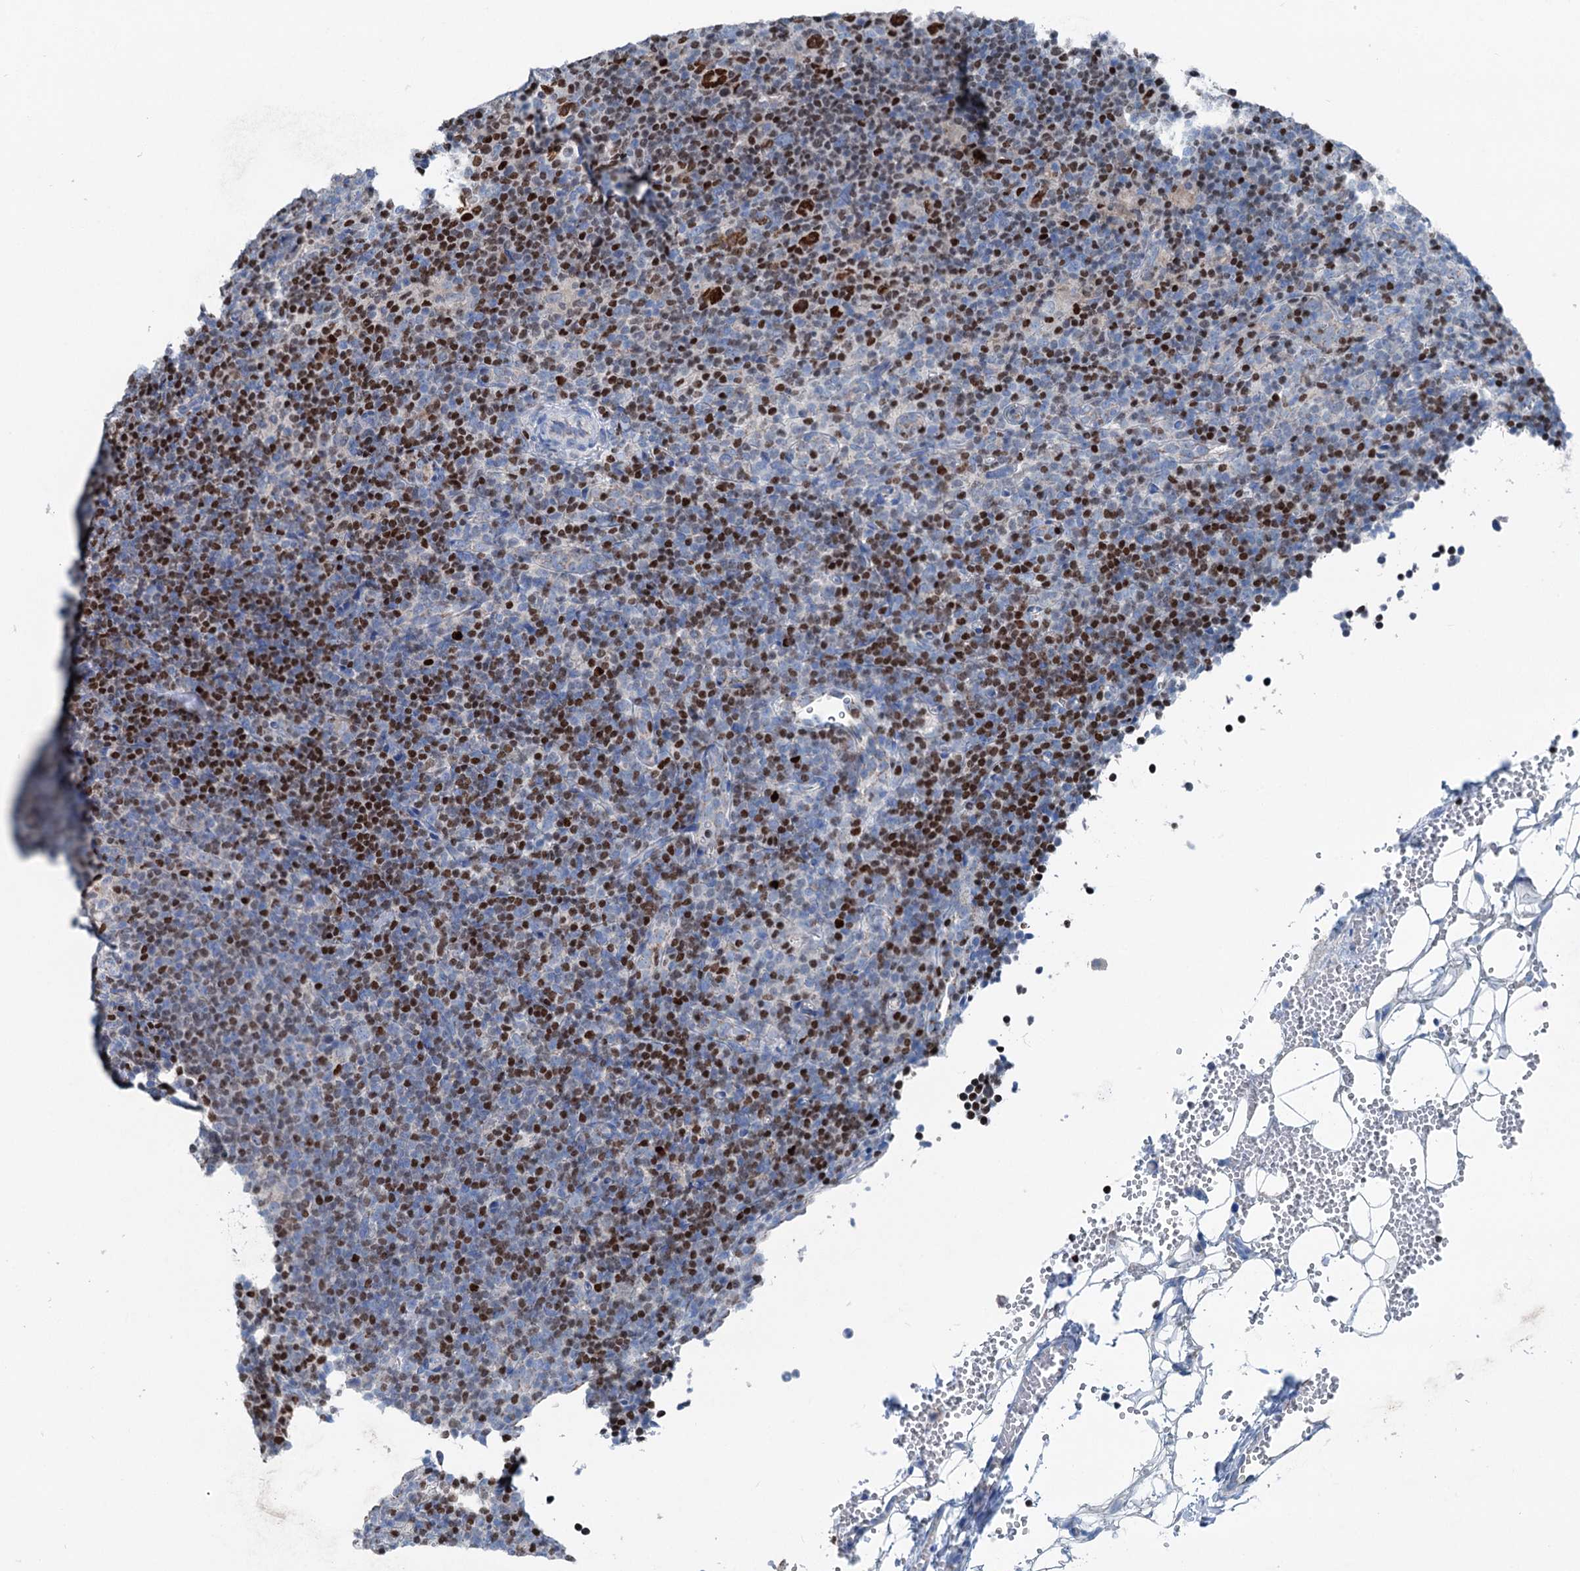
{"staining": {"intensity": "strong", "quantity": ">75%", "location": "nuclear"}, "tissue": "lymphoma", "cell_type": "Tumor cells", "image_type": "cancer", "snomed": [{"axis": "morphology", "description": "Hodgkin's disease, NOS"}, {"axis": "topography", "description": "Lymph node"}], "caption": "Hodgkin's disease stained for a protein (brown) displays strong nuclear positive staining in about >75% of tumor cells.", "gene": "ELP4", "patient": {"sex": "female", "age": 57}}